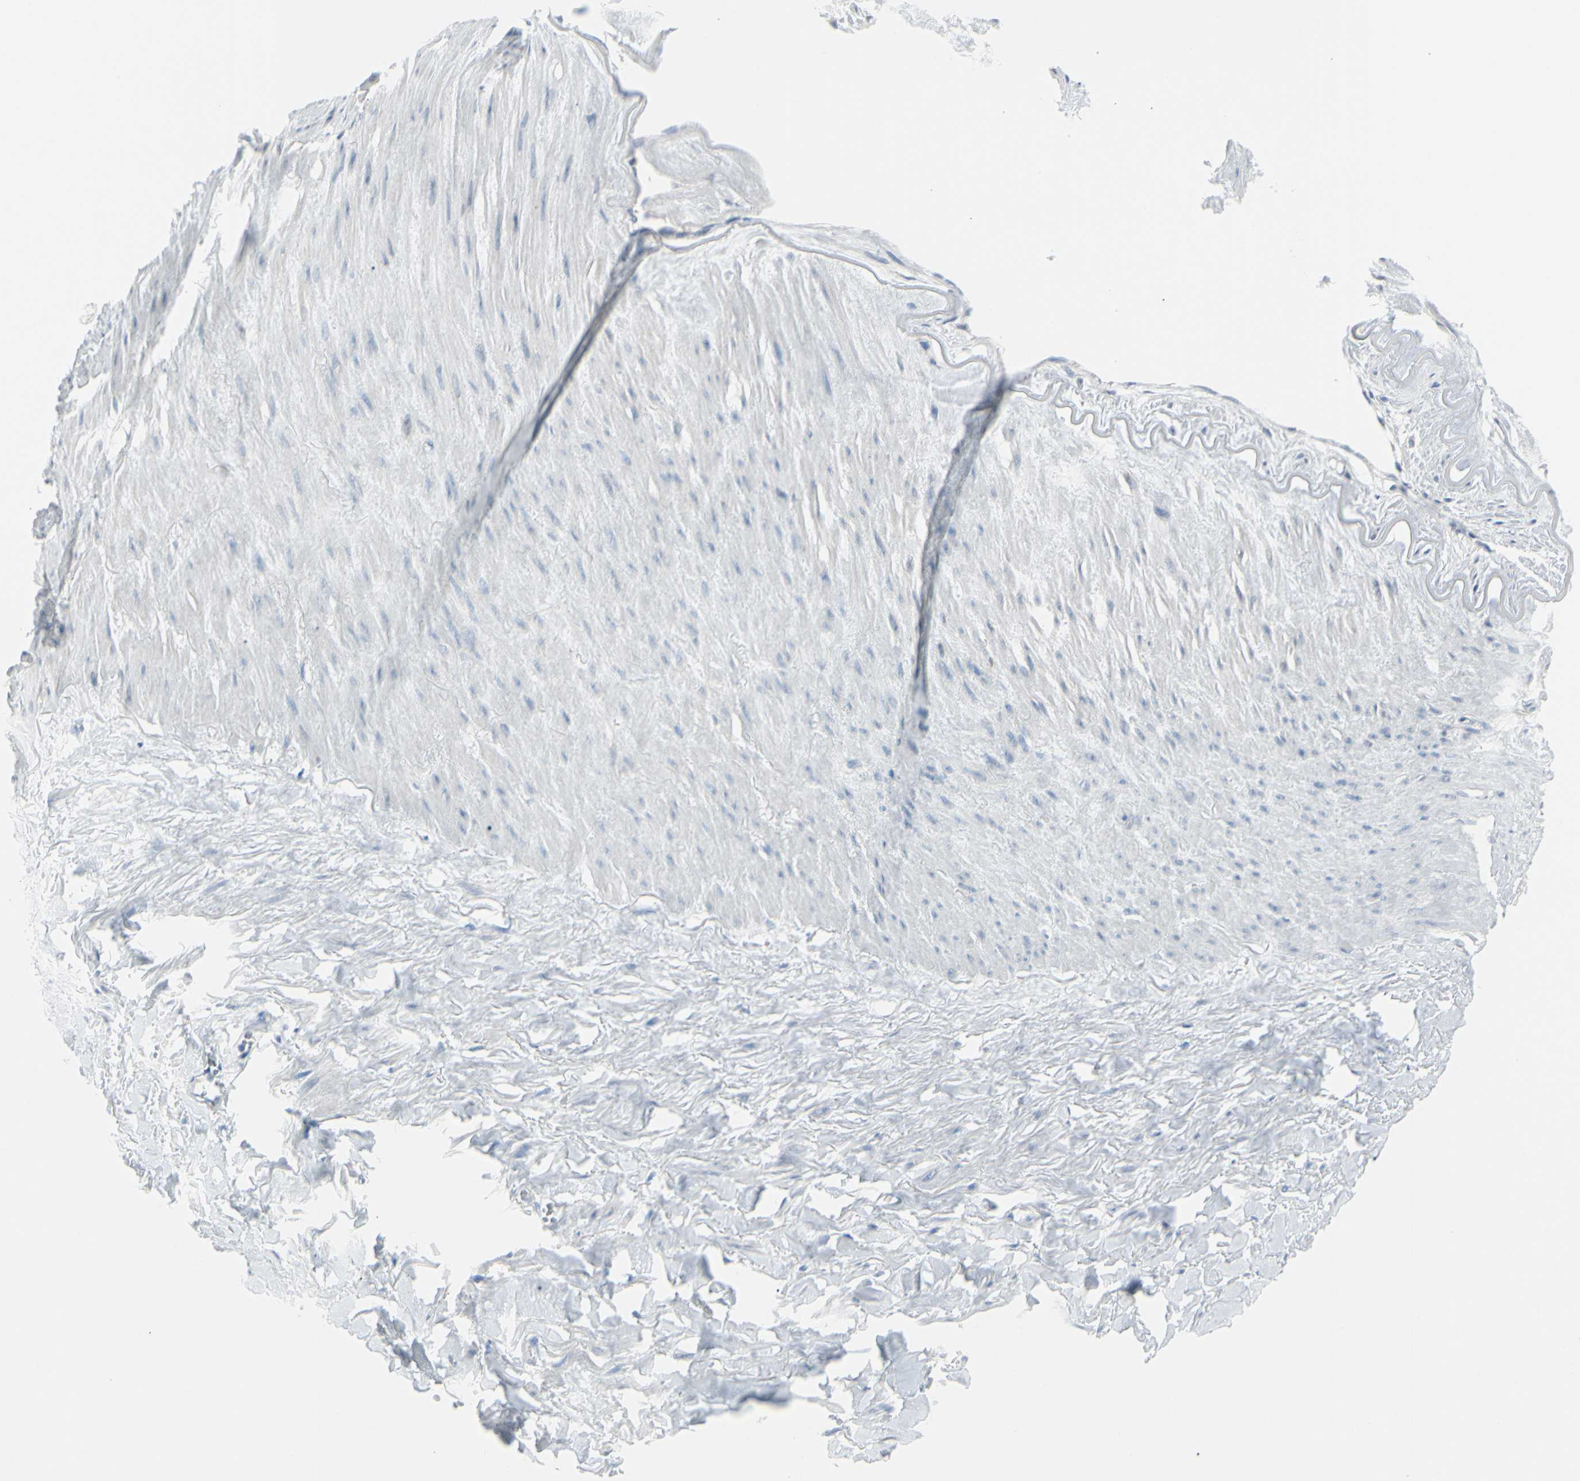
{"staining": {"intensity": "negative", "quantity": "none", "location": "none"}, "tissue": "adipose tissue", "cell_type": "Adipocytes", "image_type": "normal", "snomed": [{"axis": "morphology", "description": "Normal tissue, NOS"}, {"axis": "topography", "description": "Adipose tissue"}, {"axis": "topography", "description": "Peripheral nerve tissue"}], "caption": "This is an IHC micrograph of unremarkable adipose tissue. There is no staining in adipocytes.", "gene": "TFPI2", "patient": {"sex": "male", "age": 52}}